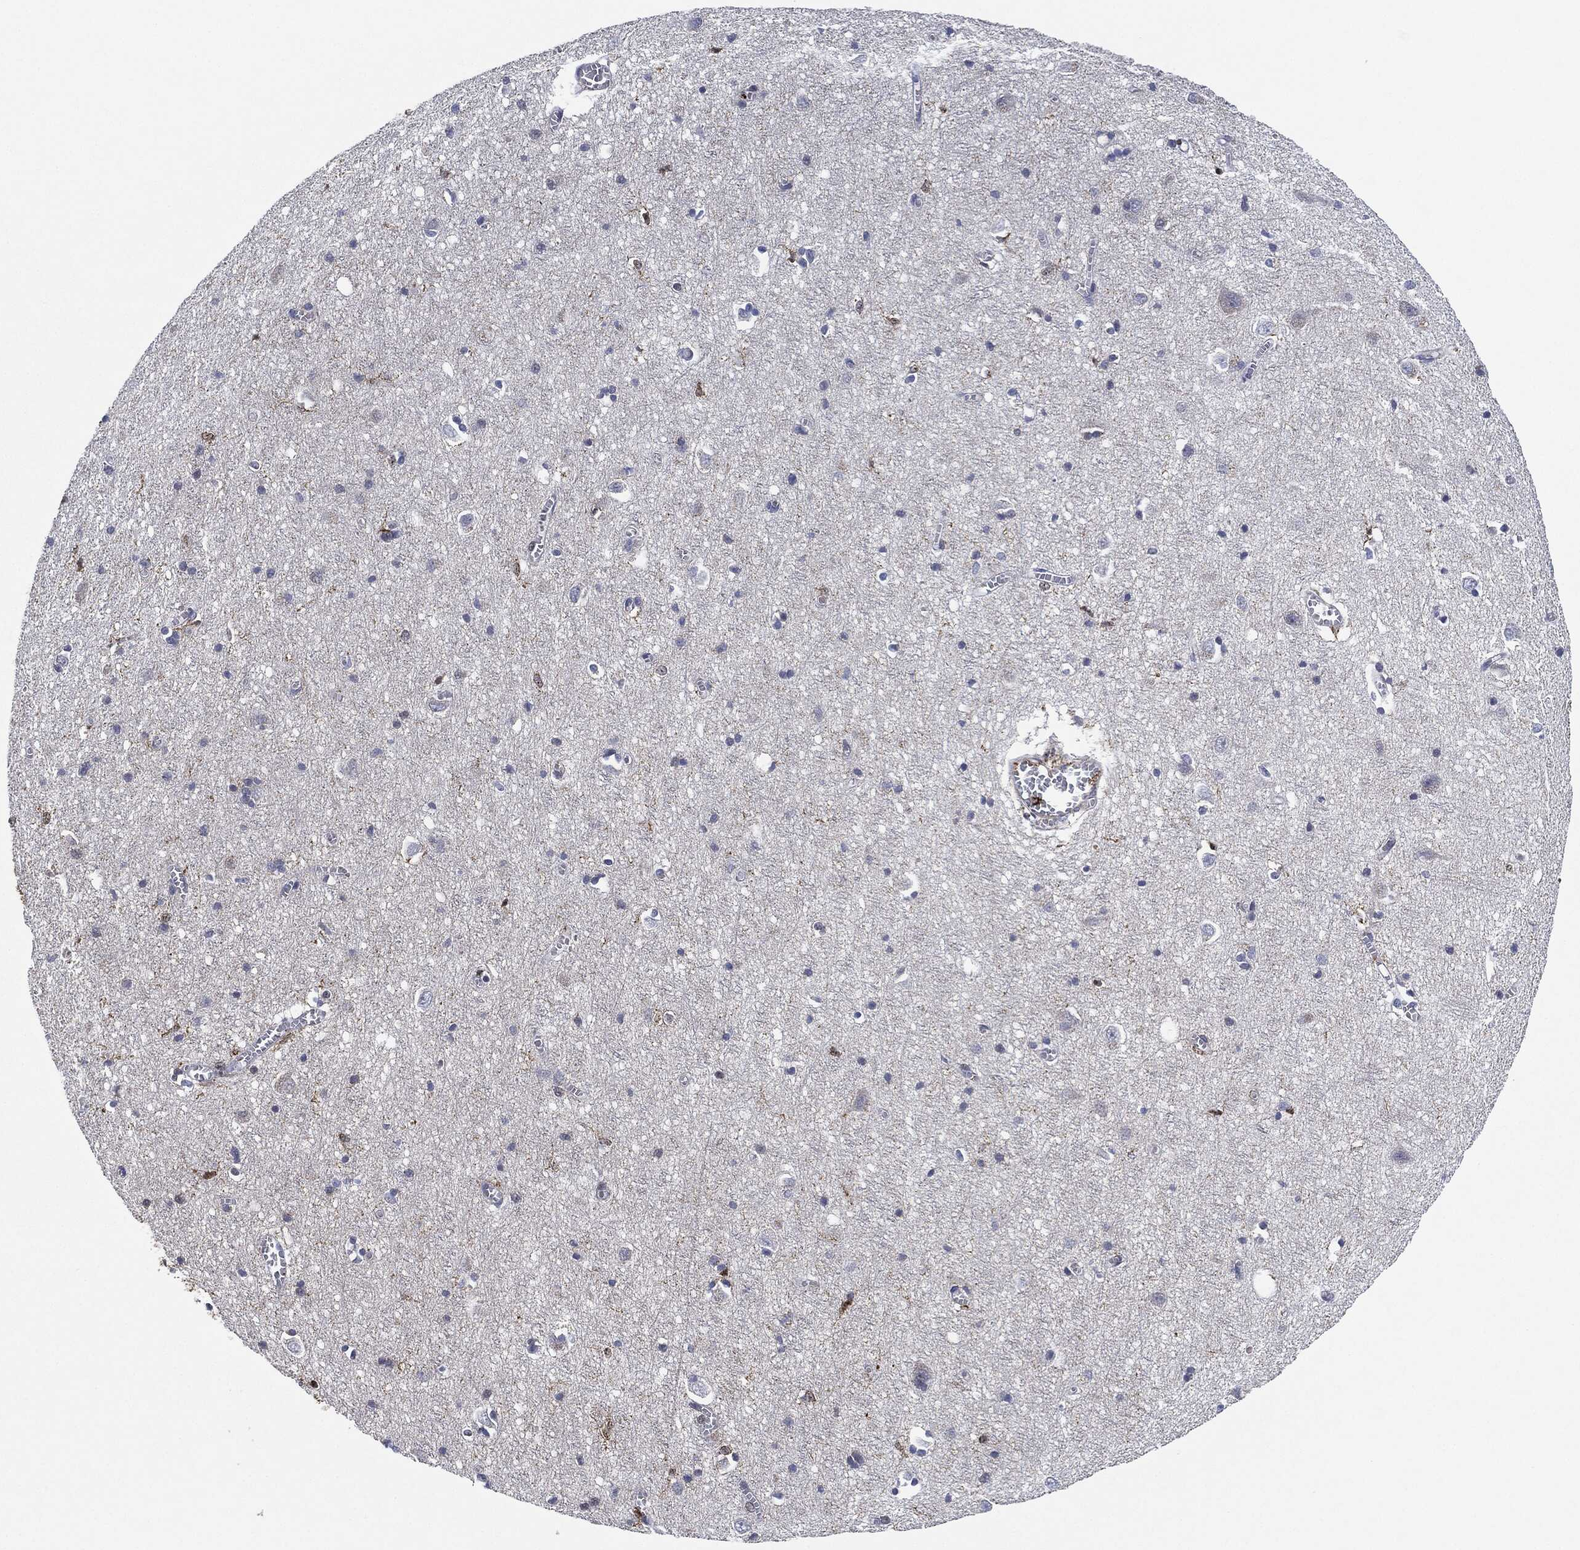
{"staining": {"intensity": "negative", "quantity": "none", "location": "none"}, "tissue": "cerebral cortex", "cell_type": "Endothelial cells", "image_type": "normal", "snomed": [{"axis": "morphology", "description": "Normal tissue, NOS"}, {"axis": "topography", "description": "Cerebral cortex"}], "caption": "This is an IHC photomicrograph of benign cerebral cortex. There is no expression in endothelial cells.", "gene": "NANOS3", "patient": {"sex": "male", "age": 70}}